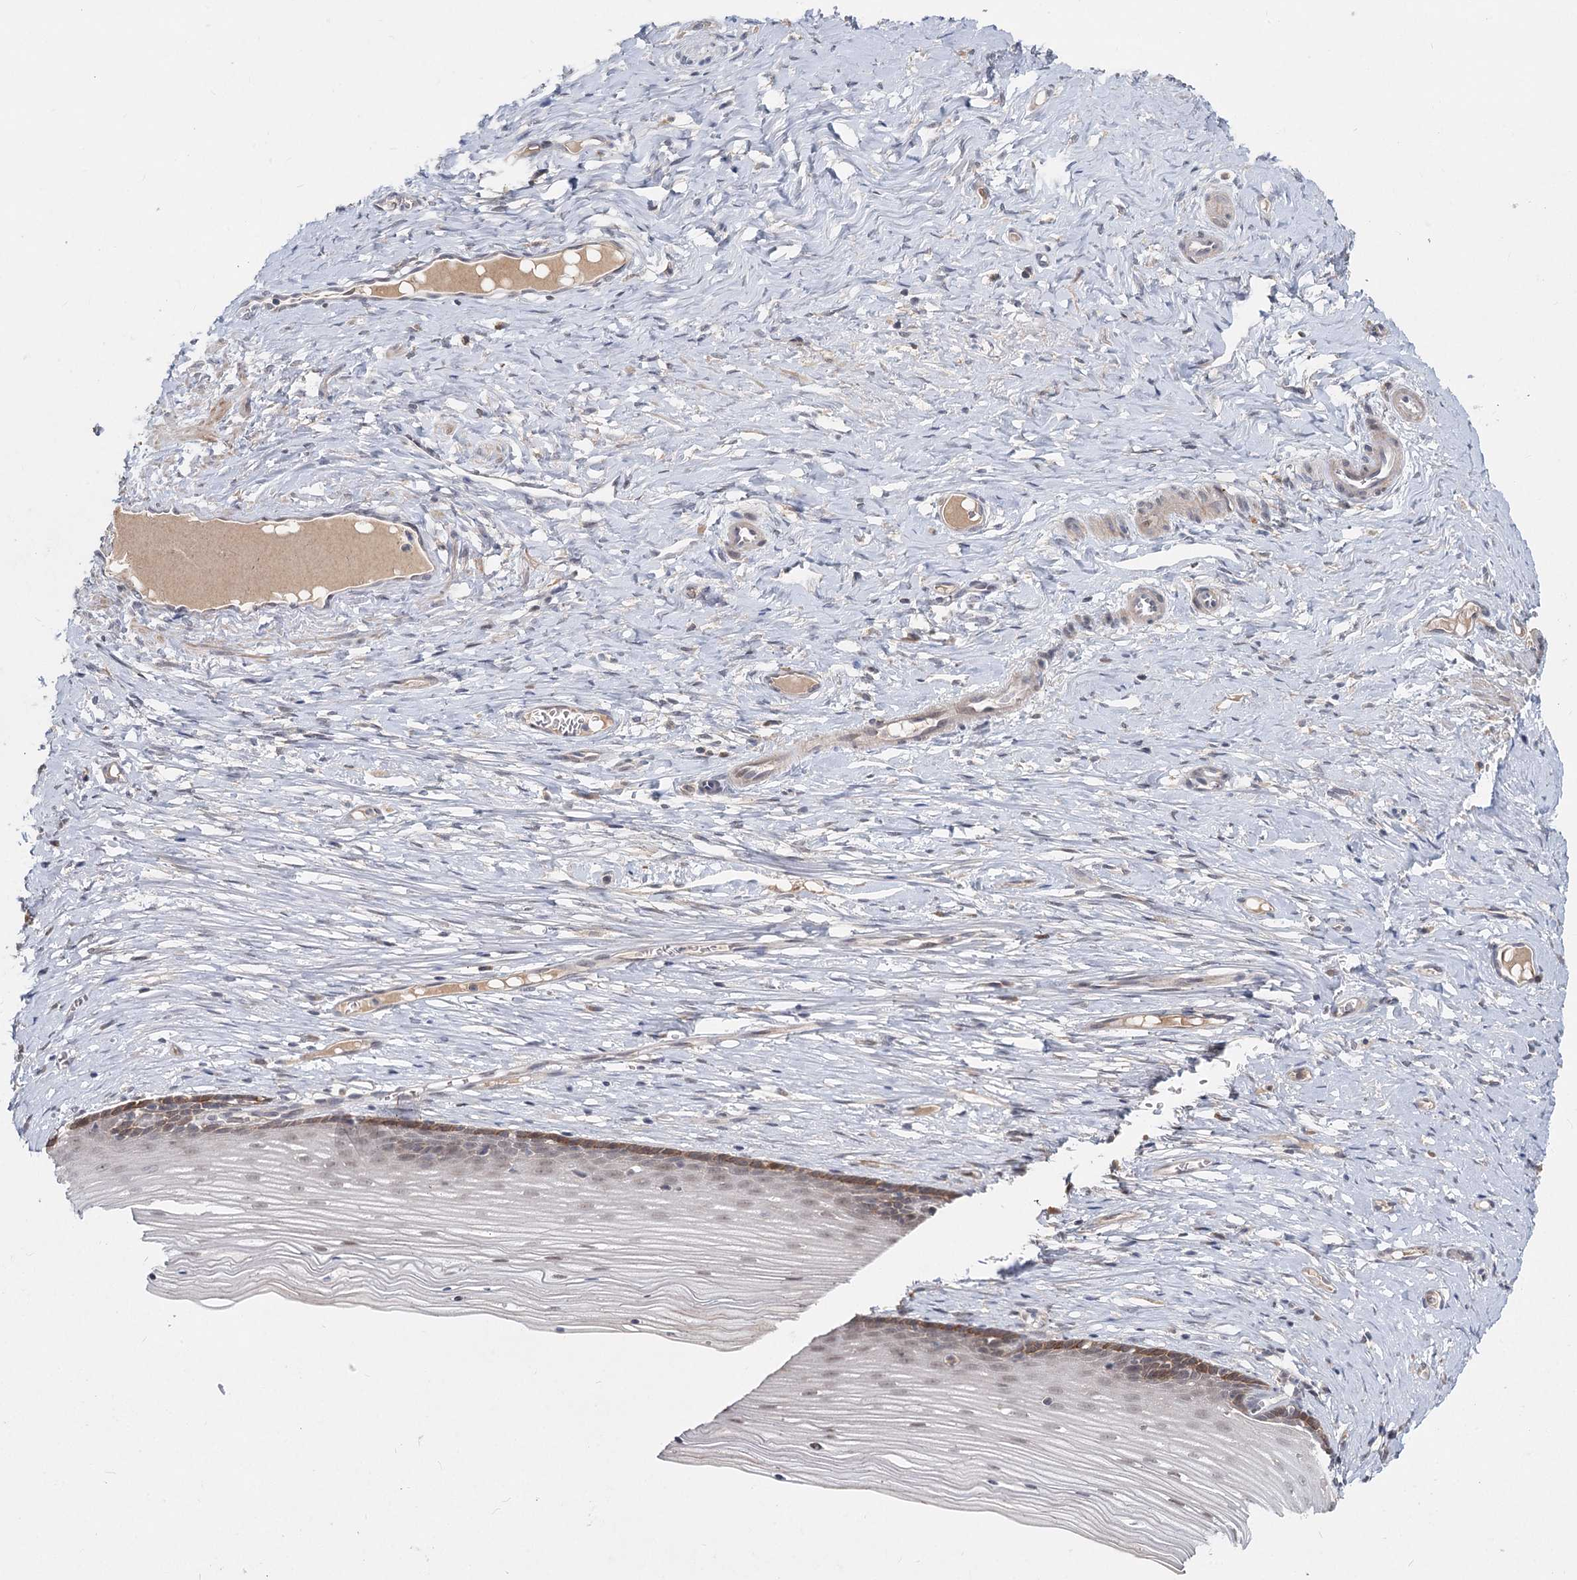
{"staining": {"intensity": "negative", "quantity": "none", "location": "none"}, "tissue": "cervix", "cell_type": "Glandular cells", "image_type": "normal", "snomed": [{"axis": "morphology", "description": "Normal tissue, NOS"}, {"axis": "topography", "description": "Cervix"}], "caption": "This is a photomicrograph of IHC staining of normal cervix, which shows no expression in glandular cells.", "gene": "AP3B1", "patient": {"sex": "female", "age": 42}}